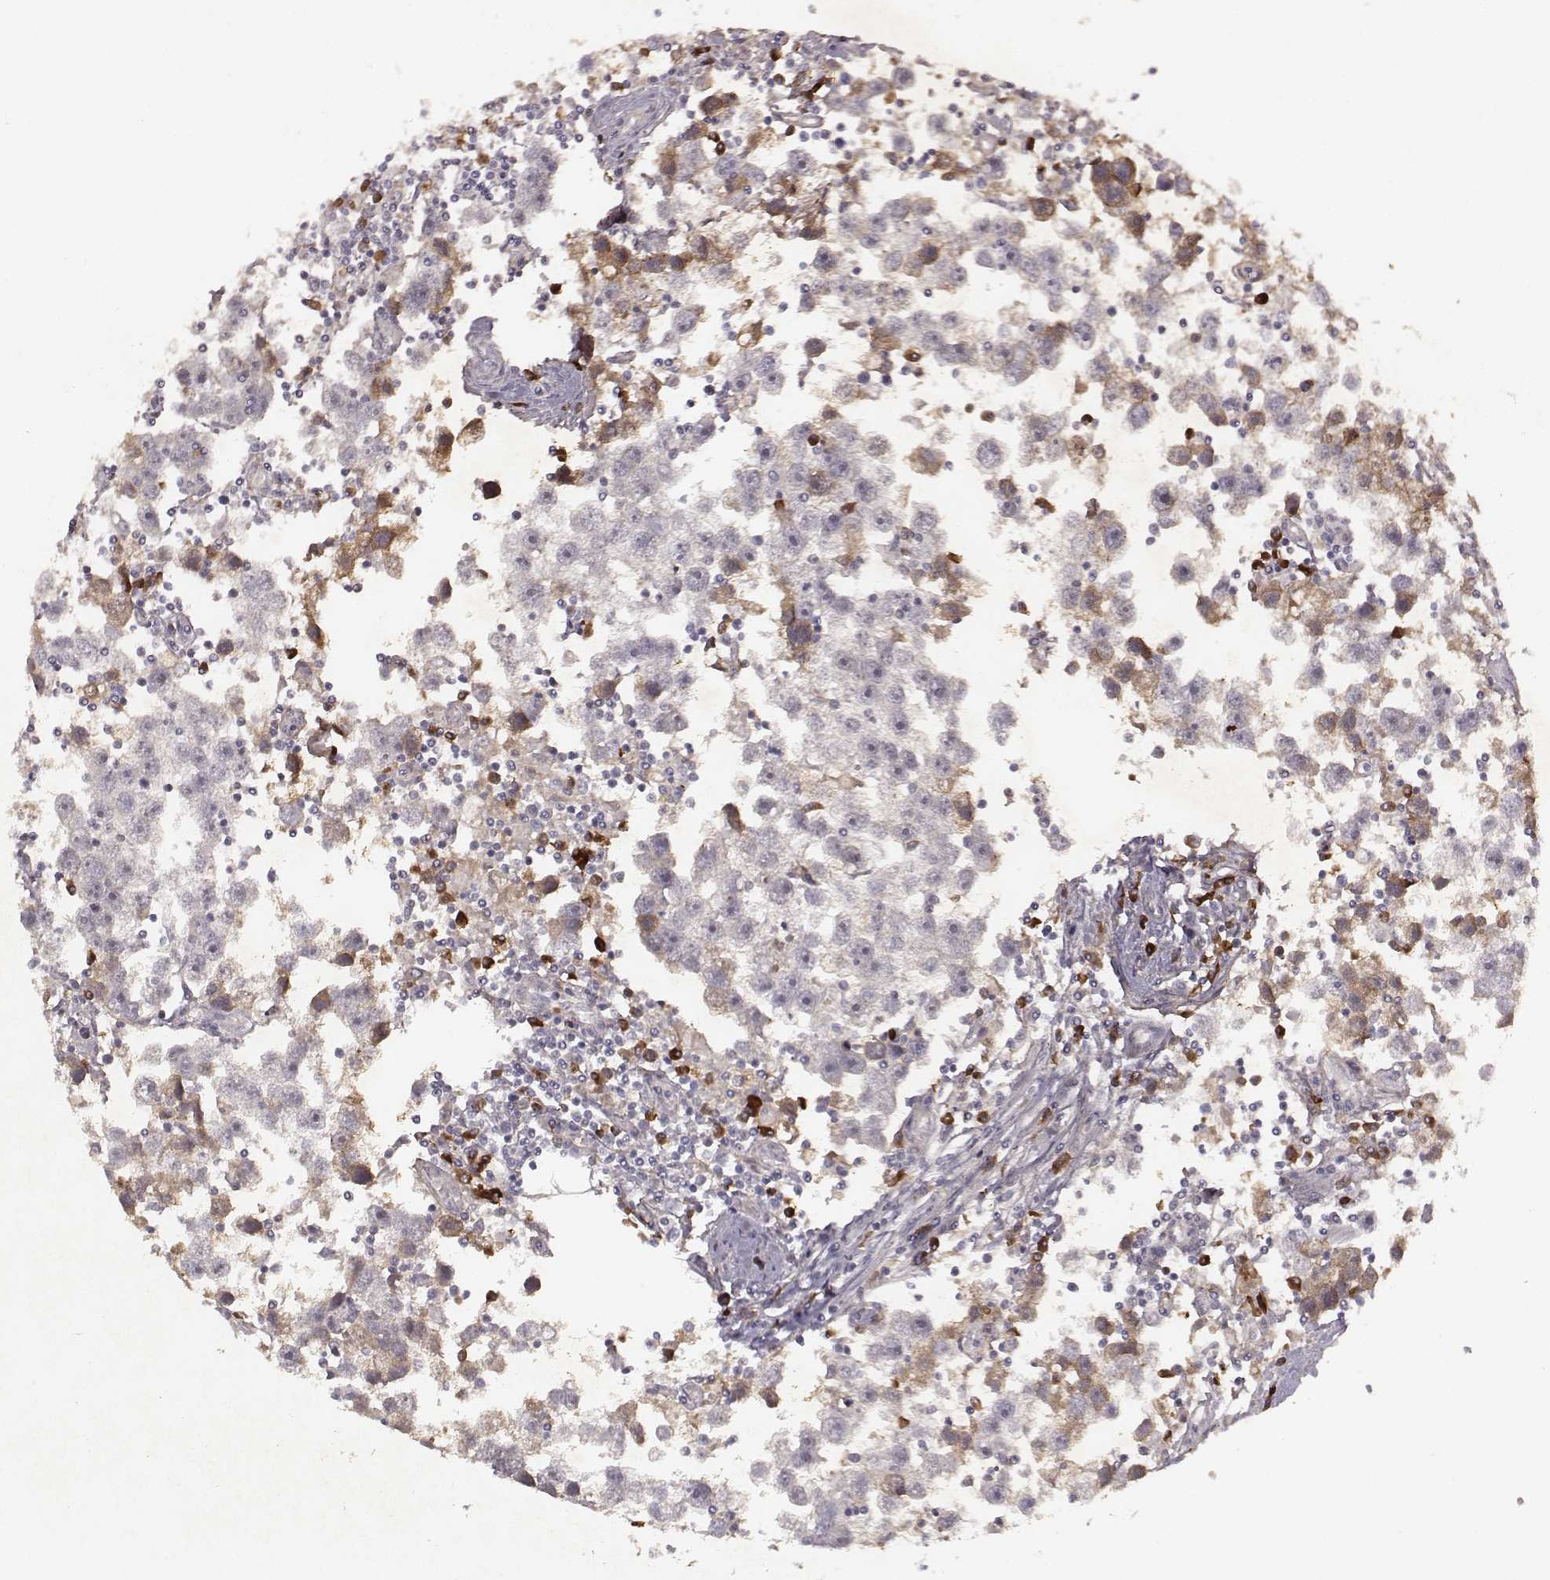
{"staining": {"intensity": "negative", "quantity": "none", "location": "none"}, "tissue": "testis cancer", "cell_type": "Tumor cells", "image_type": "cancer", "snomed": [{"axis": "morphology", "description": "Seminoma, NOS"}, {"axis": "topography", "description": "Testis"}], "caption": "A histopathology image of seminoma (testis) stained for a protein displays no brown staining in tumor cells.", "gene": "SLC22A6", "patient": {"sex": "male", "age": 30}}